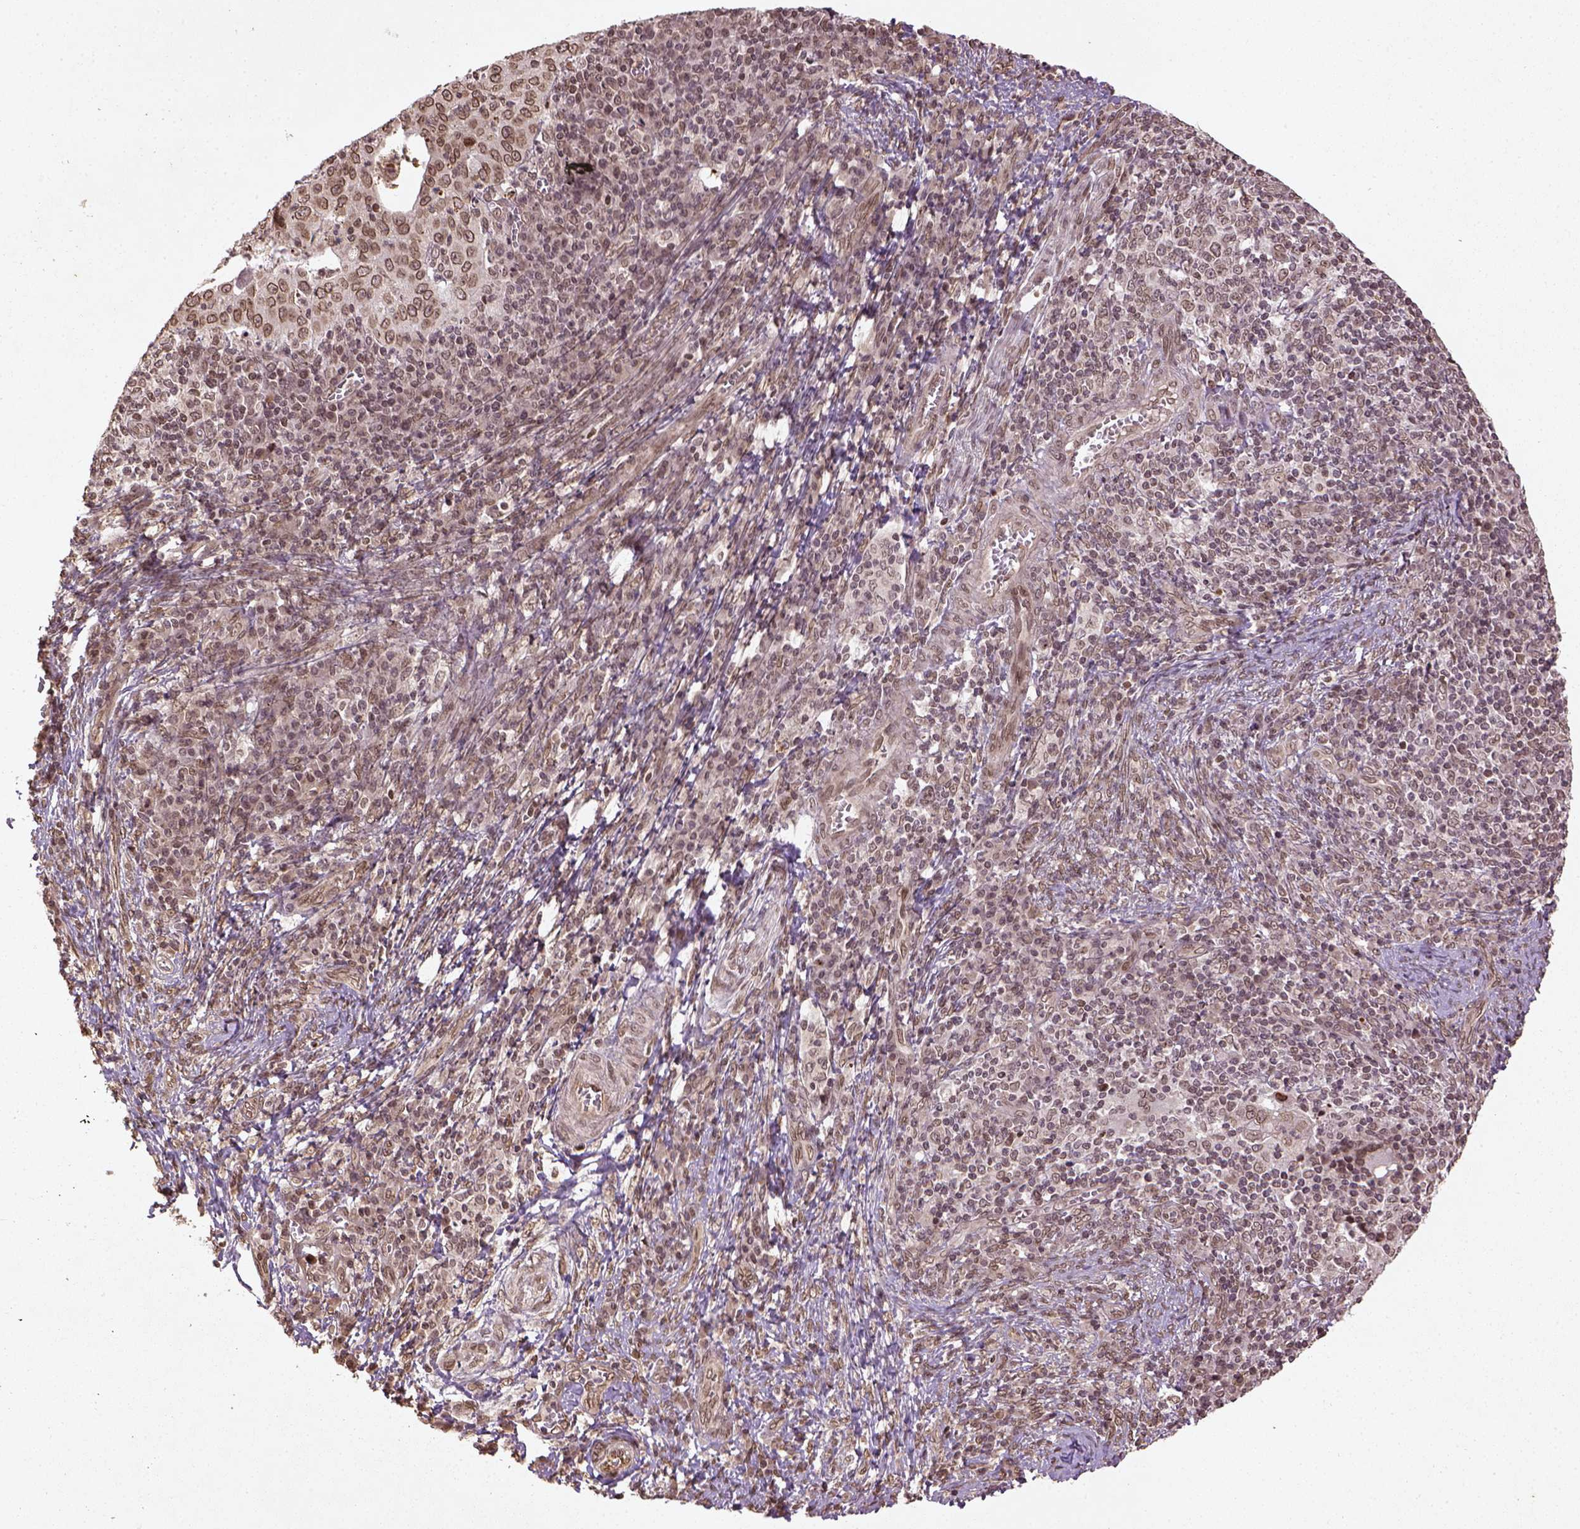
{"staining": {"intensity": "moderate", "quantity": ">75%", "location": "nuclear"}, "tissue": "cervical cancer", "cell_type": "Tumor cells", "image_type": "cancer", "snomed": [{"axis": "morphology", "description": "Squamous cell carcinoma, NOS"}, {"axis": "topography", "description": "Cervix"}], "caption": "Cervical cancer tissue reveals moderate nuclear expression in about >75% of tumor cells, visualized by immunohistochemistry. (Brightfield microscopy of DAB IHC at high magnification).", "gene": "BANF1", "patient": {"sex": "female", "age": 39}}